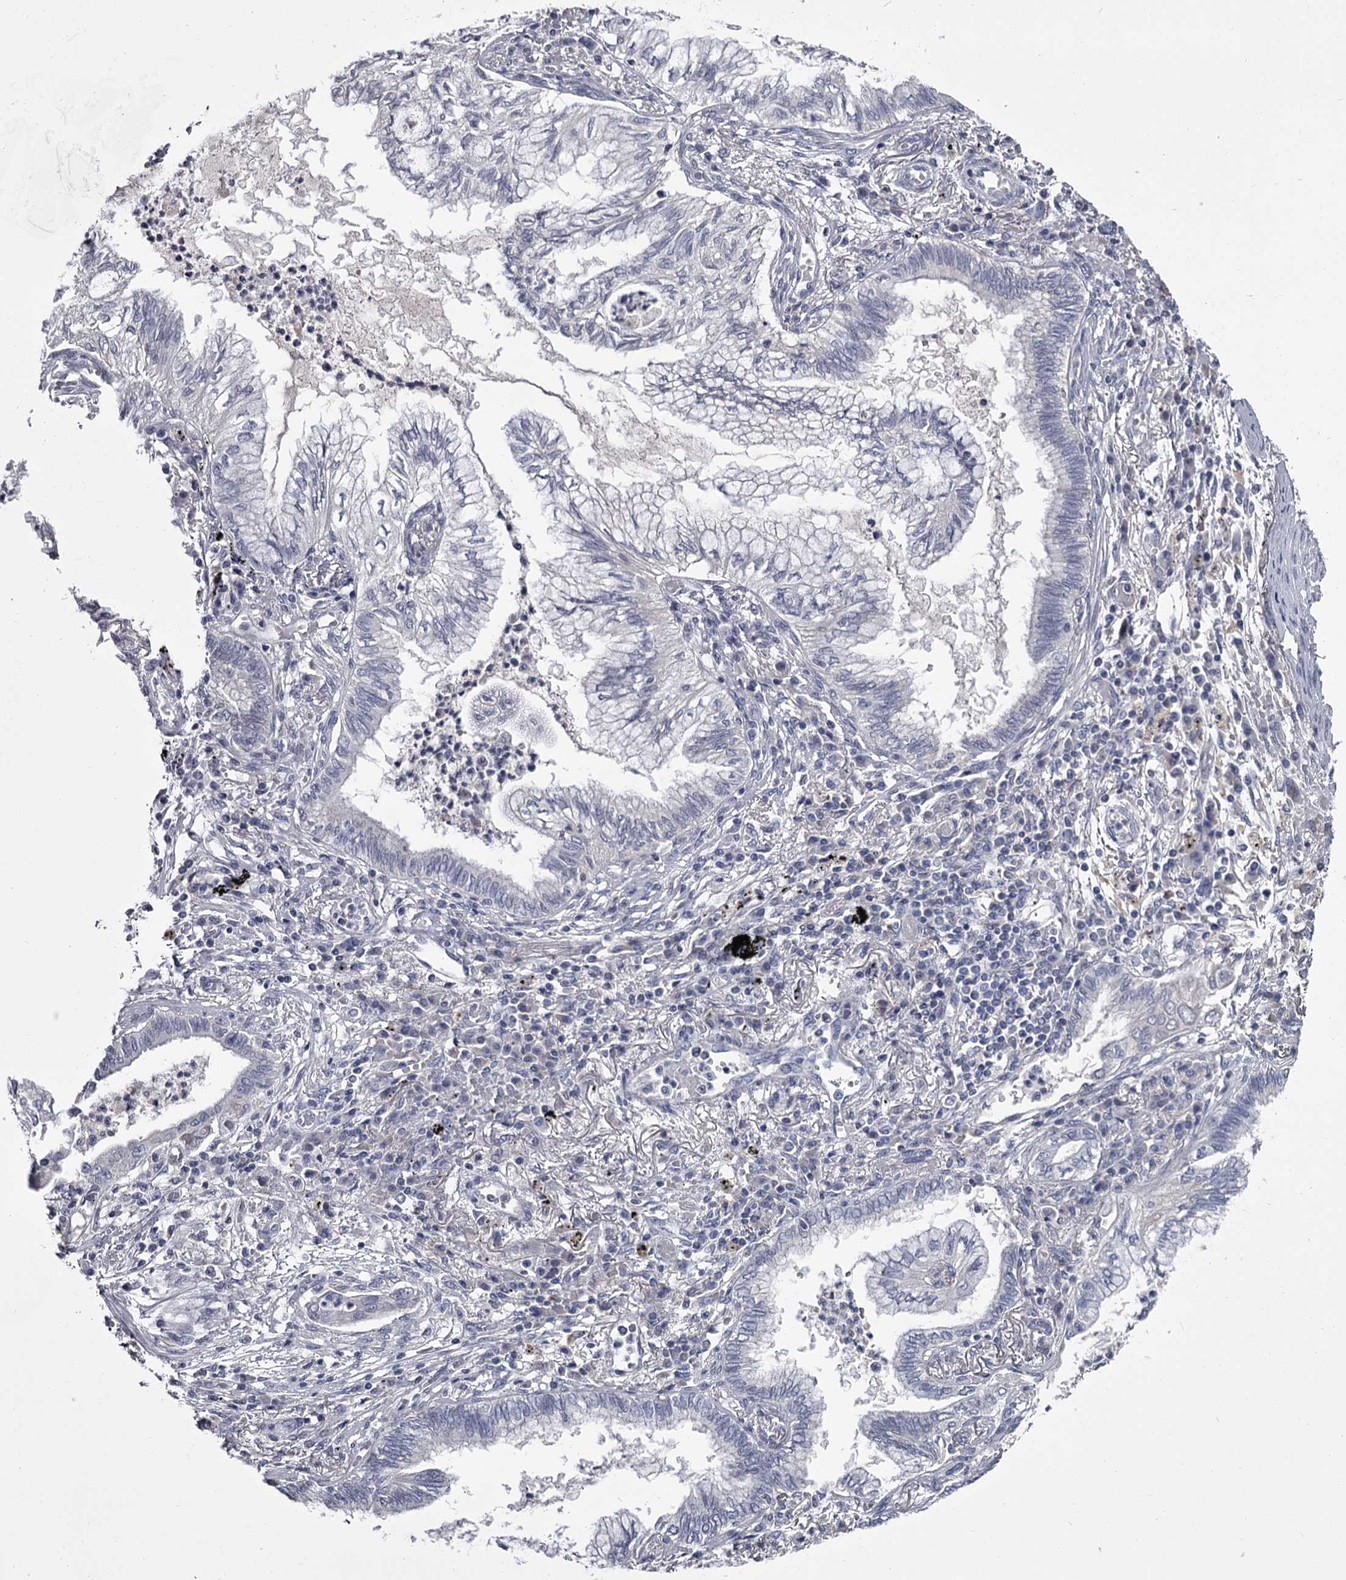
{"staining": {"intensity": "negative", "quantity": "none", "location": "none"}, "tissue": "lung cancer", "cell_type": "Tumor cells", "image_type": "cancer", "snomed": [{"axis": "morphology", "description": "Adenocarcinoma, NOS"}, {"axis": "topography", "description": "Lung"}], "caption": "An immunohistochemistry (IHC) image of adenocarcinoma (lung) is shown. There is no staining in tumor cells of adenocarcinoma (lung). (Stains: DAB (3,3'-diaminobenzidine) IHC with hematoxylin counter stain, Microscopy: brightfield microscopy at high magnification).", "gene": "DAO", "patient": {"sex": "female", "age": 70}}